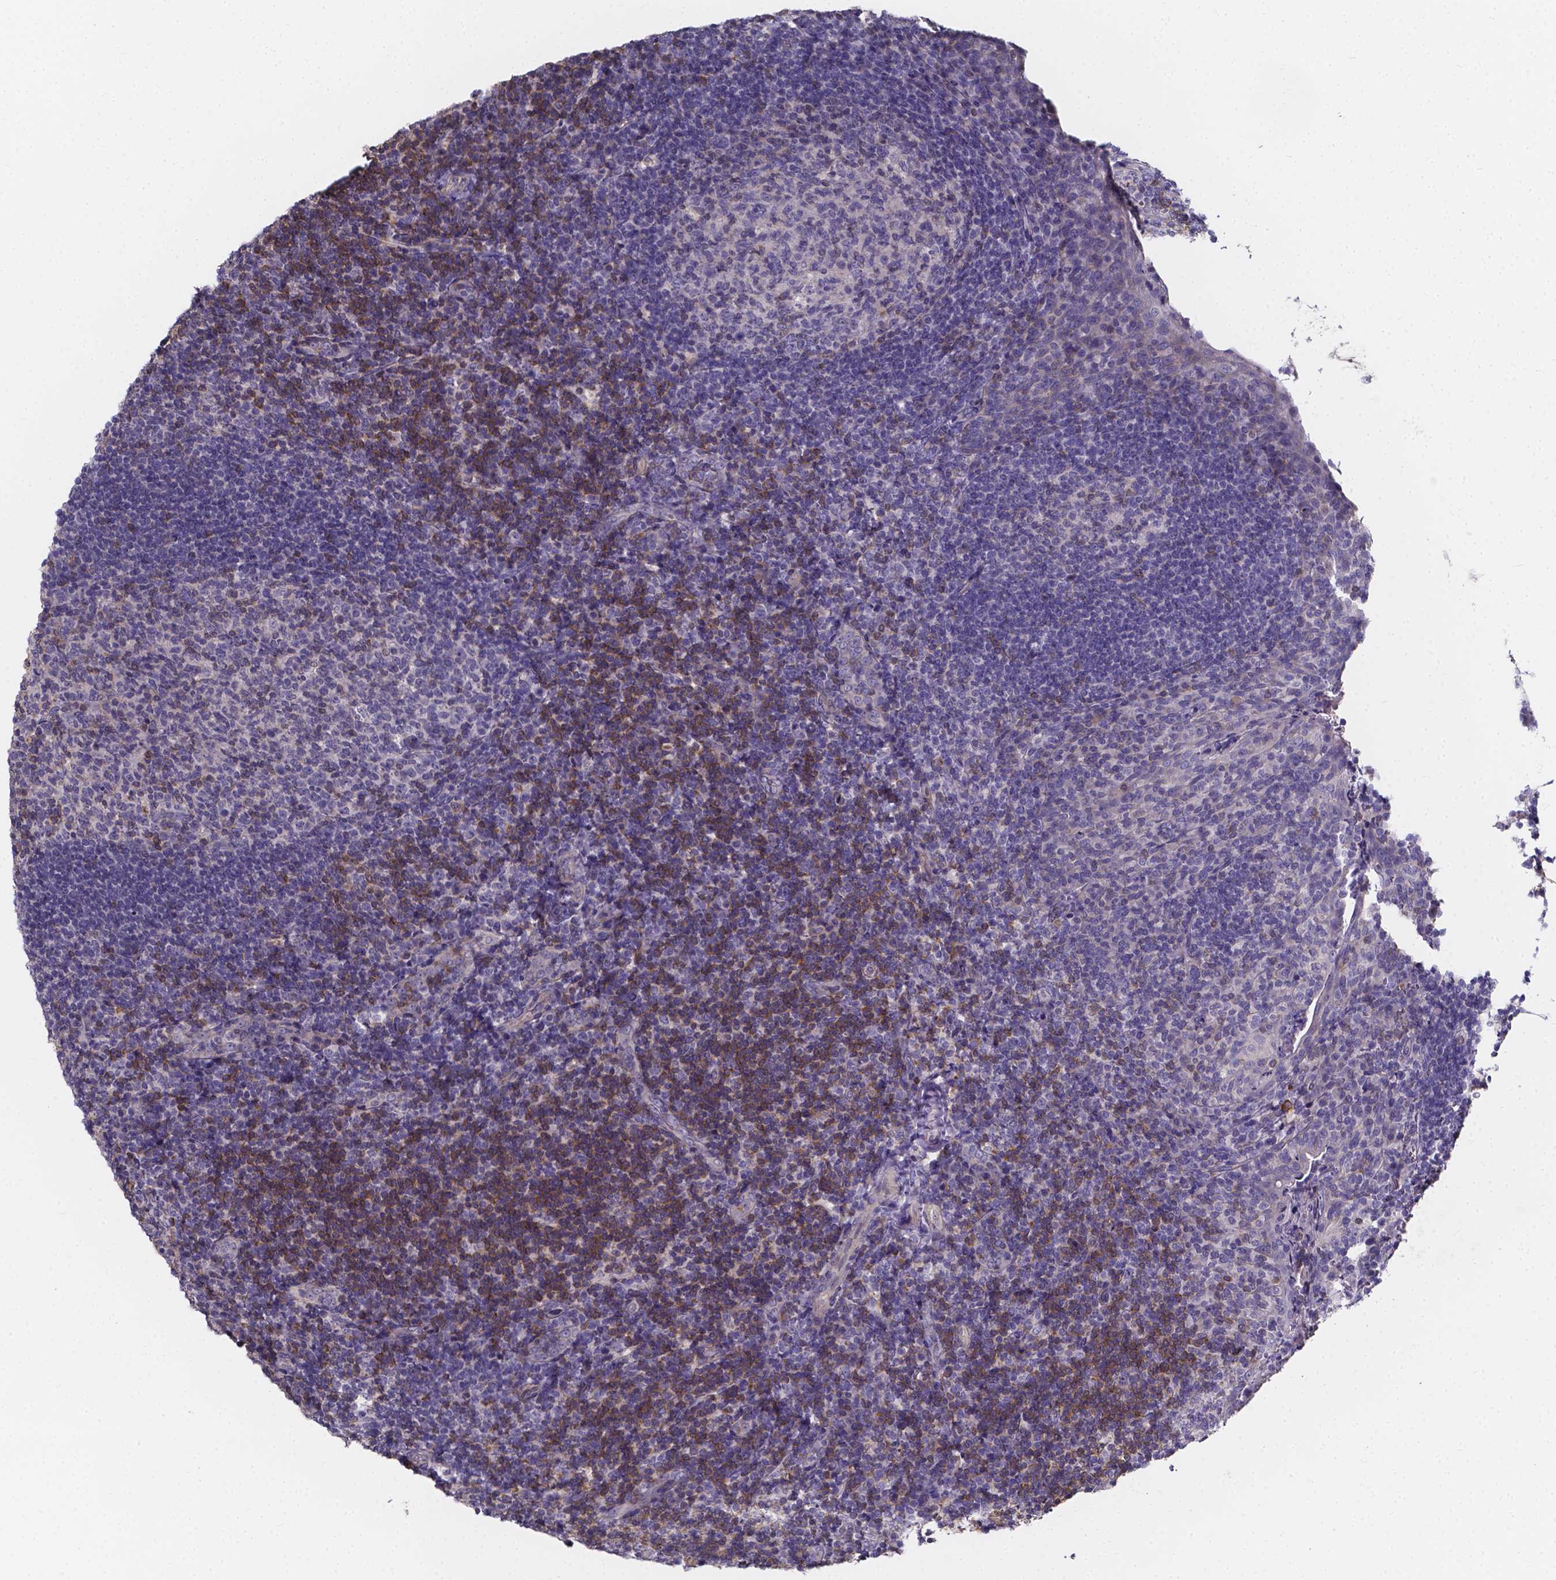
{"staining": {"intensity": "weak", "quantity": "<25%", "location": "cytoplasmic/membranous"}, "tissue": "tonsil", "cell_type": "Germinal center cells", "image_type": "normal", "snomed": [{"axis": "morphology", "description": "Normal tissue, NOS"}, {"axis": "topography", "description": "Tonsil"}], "caption": "The photomicrograph reveals no significant staining in germinal center cells of tonsil. (Stains: DAB IHC with hematoxylin counter stain, Microscopy: brightfield microscopy at high magnification).", "gene": "THEMIS", "patient": {"sex": "female", "age": 10}}